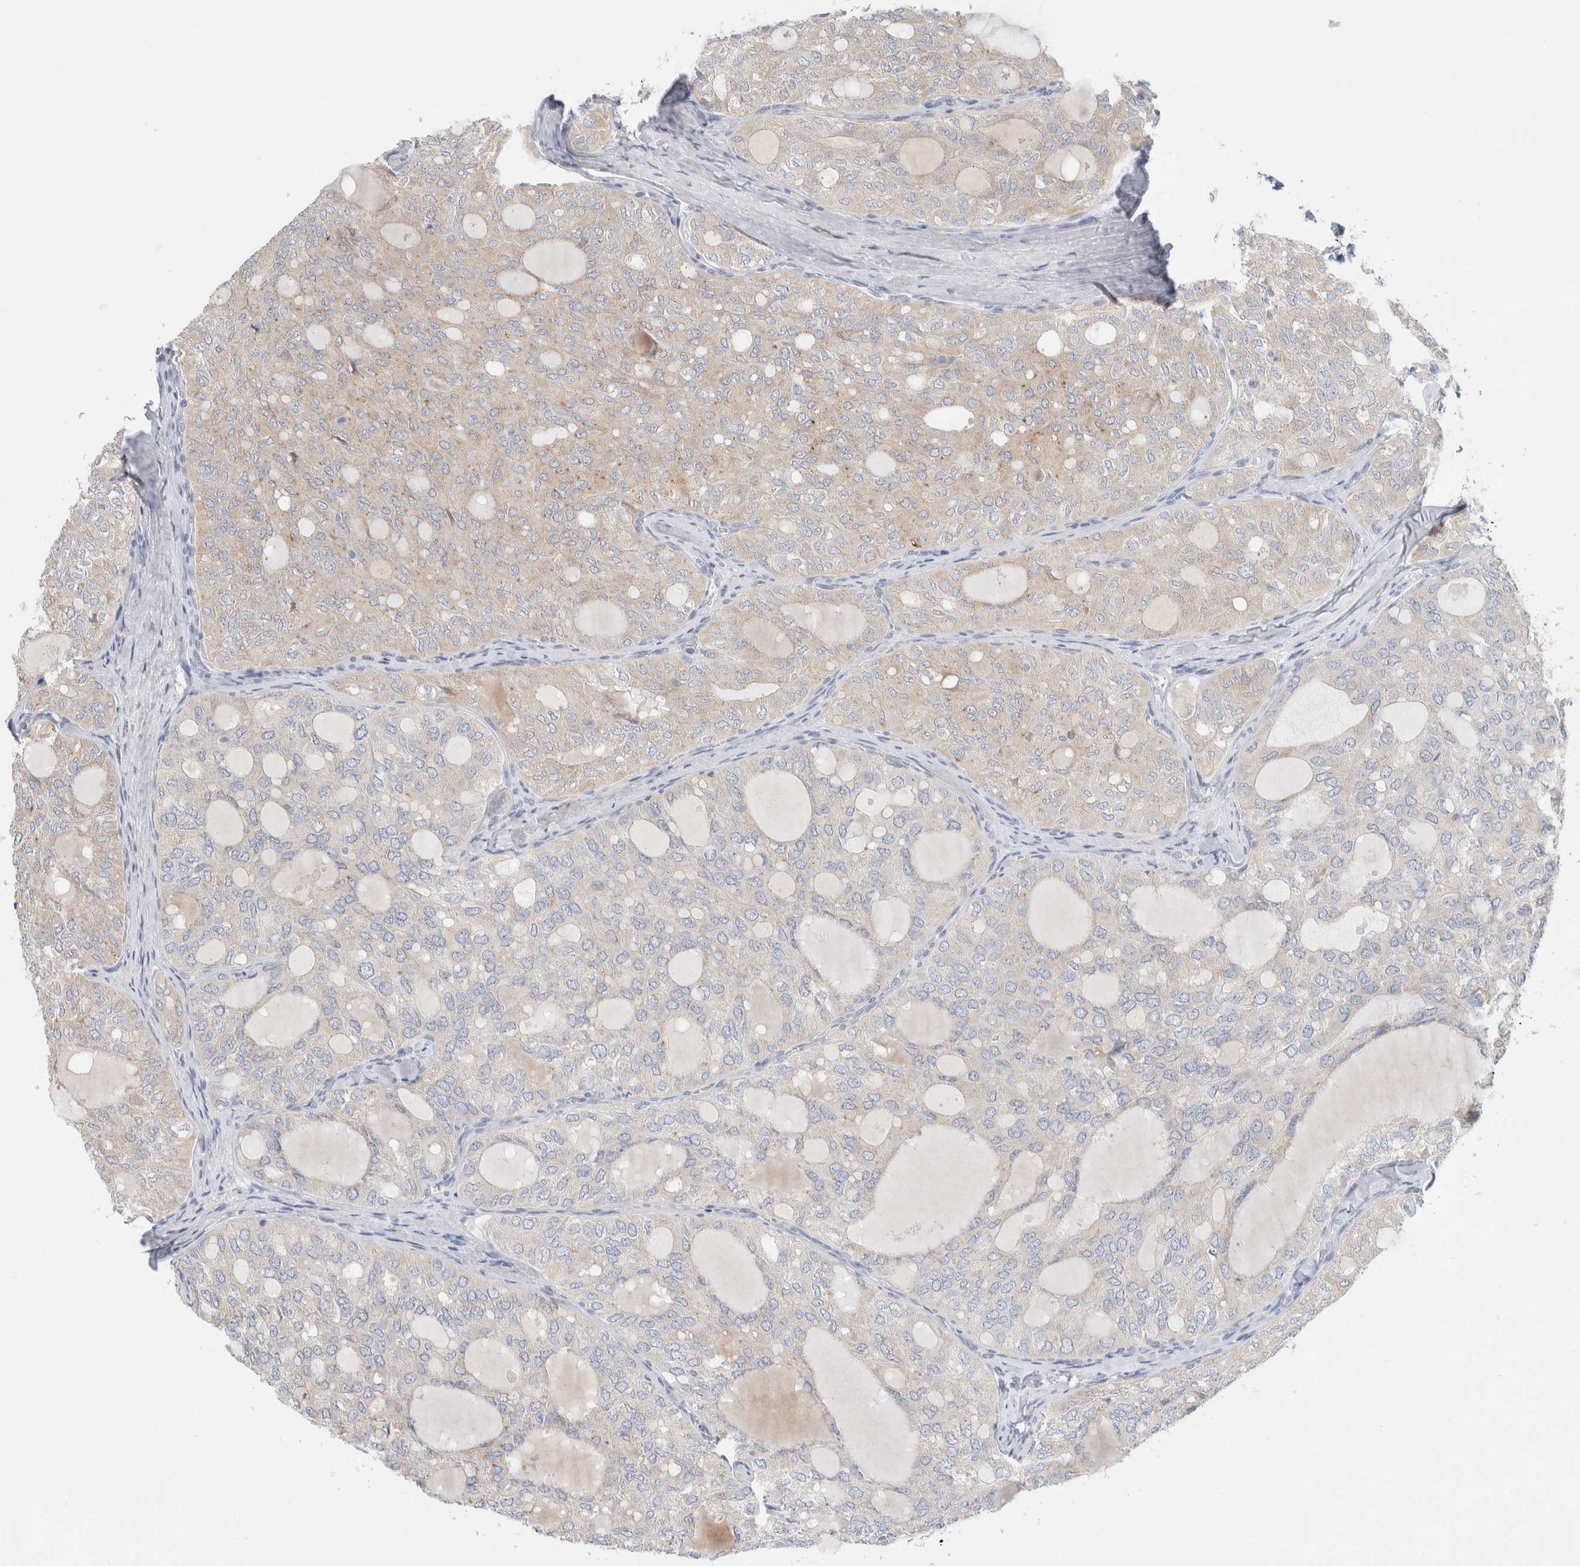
{"staining": {"intensity": "weak", "quantity": "25%-75%", "location": "cytoplasmic/membranous"}, "tissue": "thyroid cancer", "cell_type": "Tumor cells", "image_type": "cancer", "snomed": [{"axis": "morphology", "description": "Follicular adenoma carcinoma, NOS"}, {"axis": "topography", "description": "Thyroid gland"}], "caption": "About 25%-75% of tumor cells in thyroid cancer display weak cytoplasmic/membranous protein expression as visualized by brown immunohistochemical staining.", "gene": "RUSF1", "patient": {"sex": "male", "age": 75}}